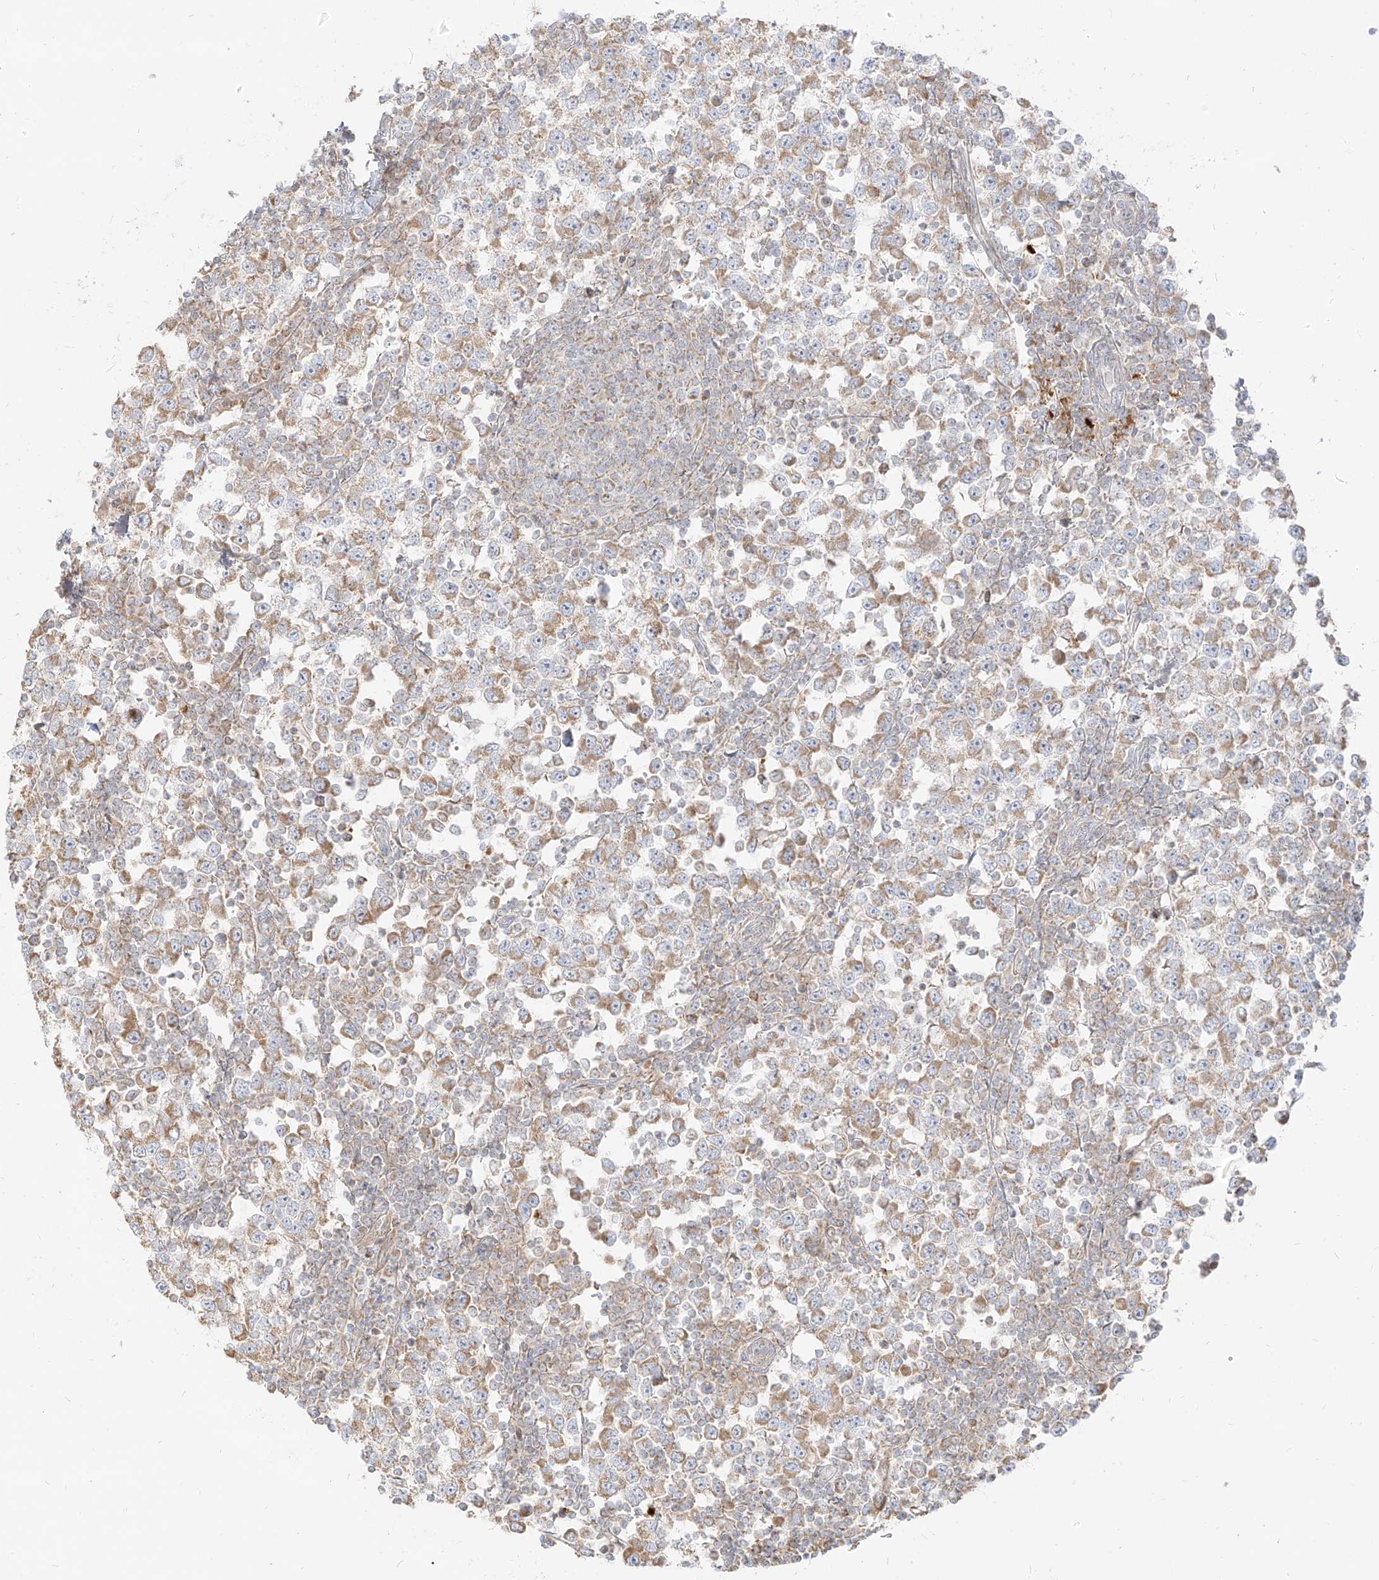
{"staining": {"intensity": "weak", "quantity": ">75%", "location": "cytoplasmic/membranous"}, "tissue": "testis cancer", "cell_type": "Tumor cells", "image_type": "cancer", "snomed": [{"axis": "morphology", "description": "Seminoma, NOS"}, {"axis": "topography", "description": "Testis"}], "caption": "Human testis seminoma stained with a protein marker demonstrates weak staining in tumor cells.", "gene": "ZIM3", "patient": {"sex": "male", "age": 65}}